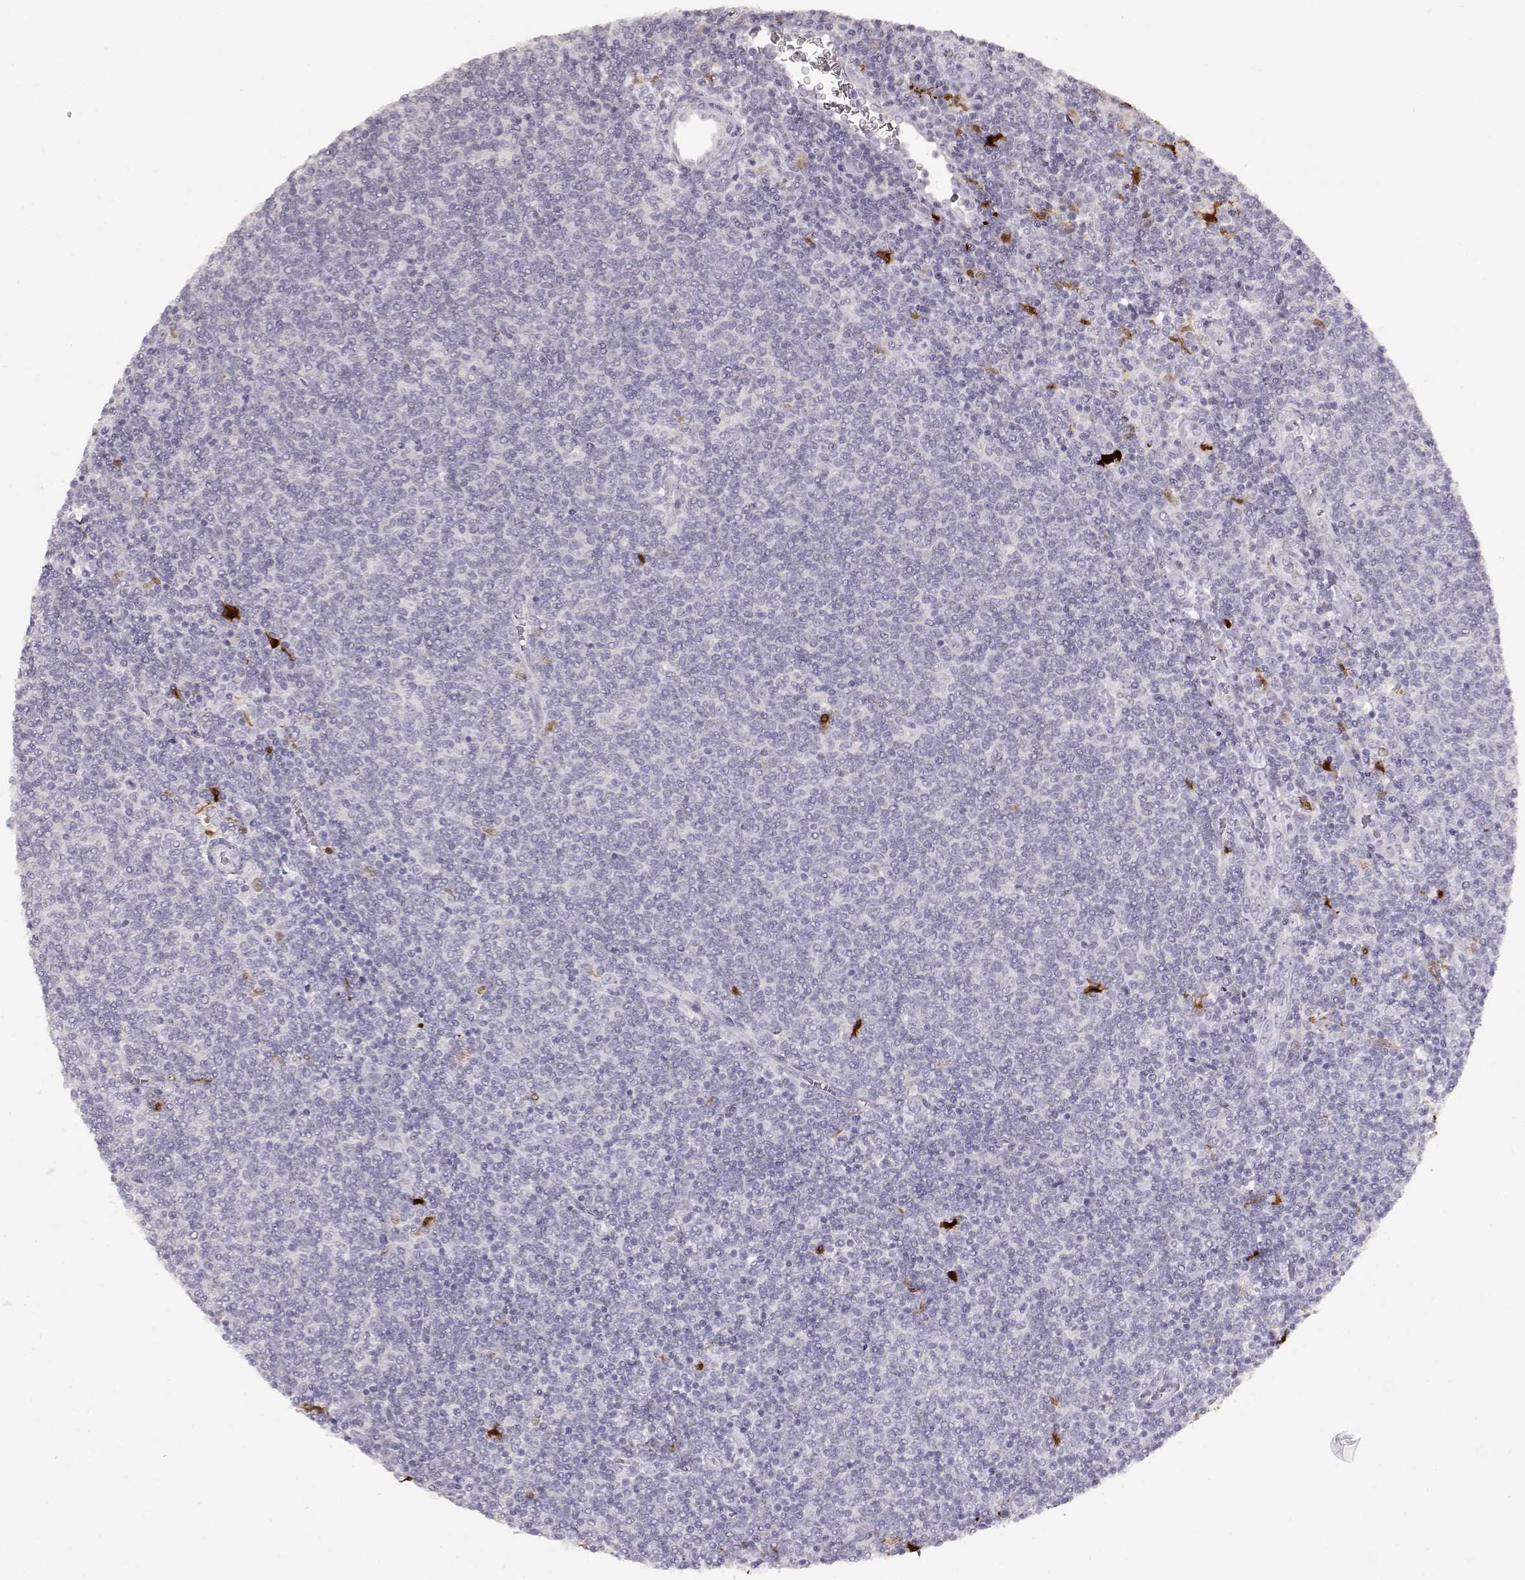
{"staining": {"intensity": "negative", "quantity": "none", "location": "none"}, "tissue": "lymphoma", "cell_type": "Tumor cells", "image_type": "cancer", "snomed": [{"axis": "morphology", "description": "Malignant lymphoma, non-Hodgkin's type, Low grade"}, {"axis": "topography", "description": "Lymph node"}], "caption": "This image is of malignant lymphoma, non-Hodgkin's type (low-grade) stained with immunohistochemistry (IHC) to label a protein in brown with the nuclei are counter-stained blue. There is no expression in tumor cells.", "gene": "S100B", "patient": {"sex": "male", "age": 52}}